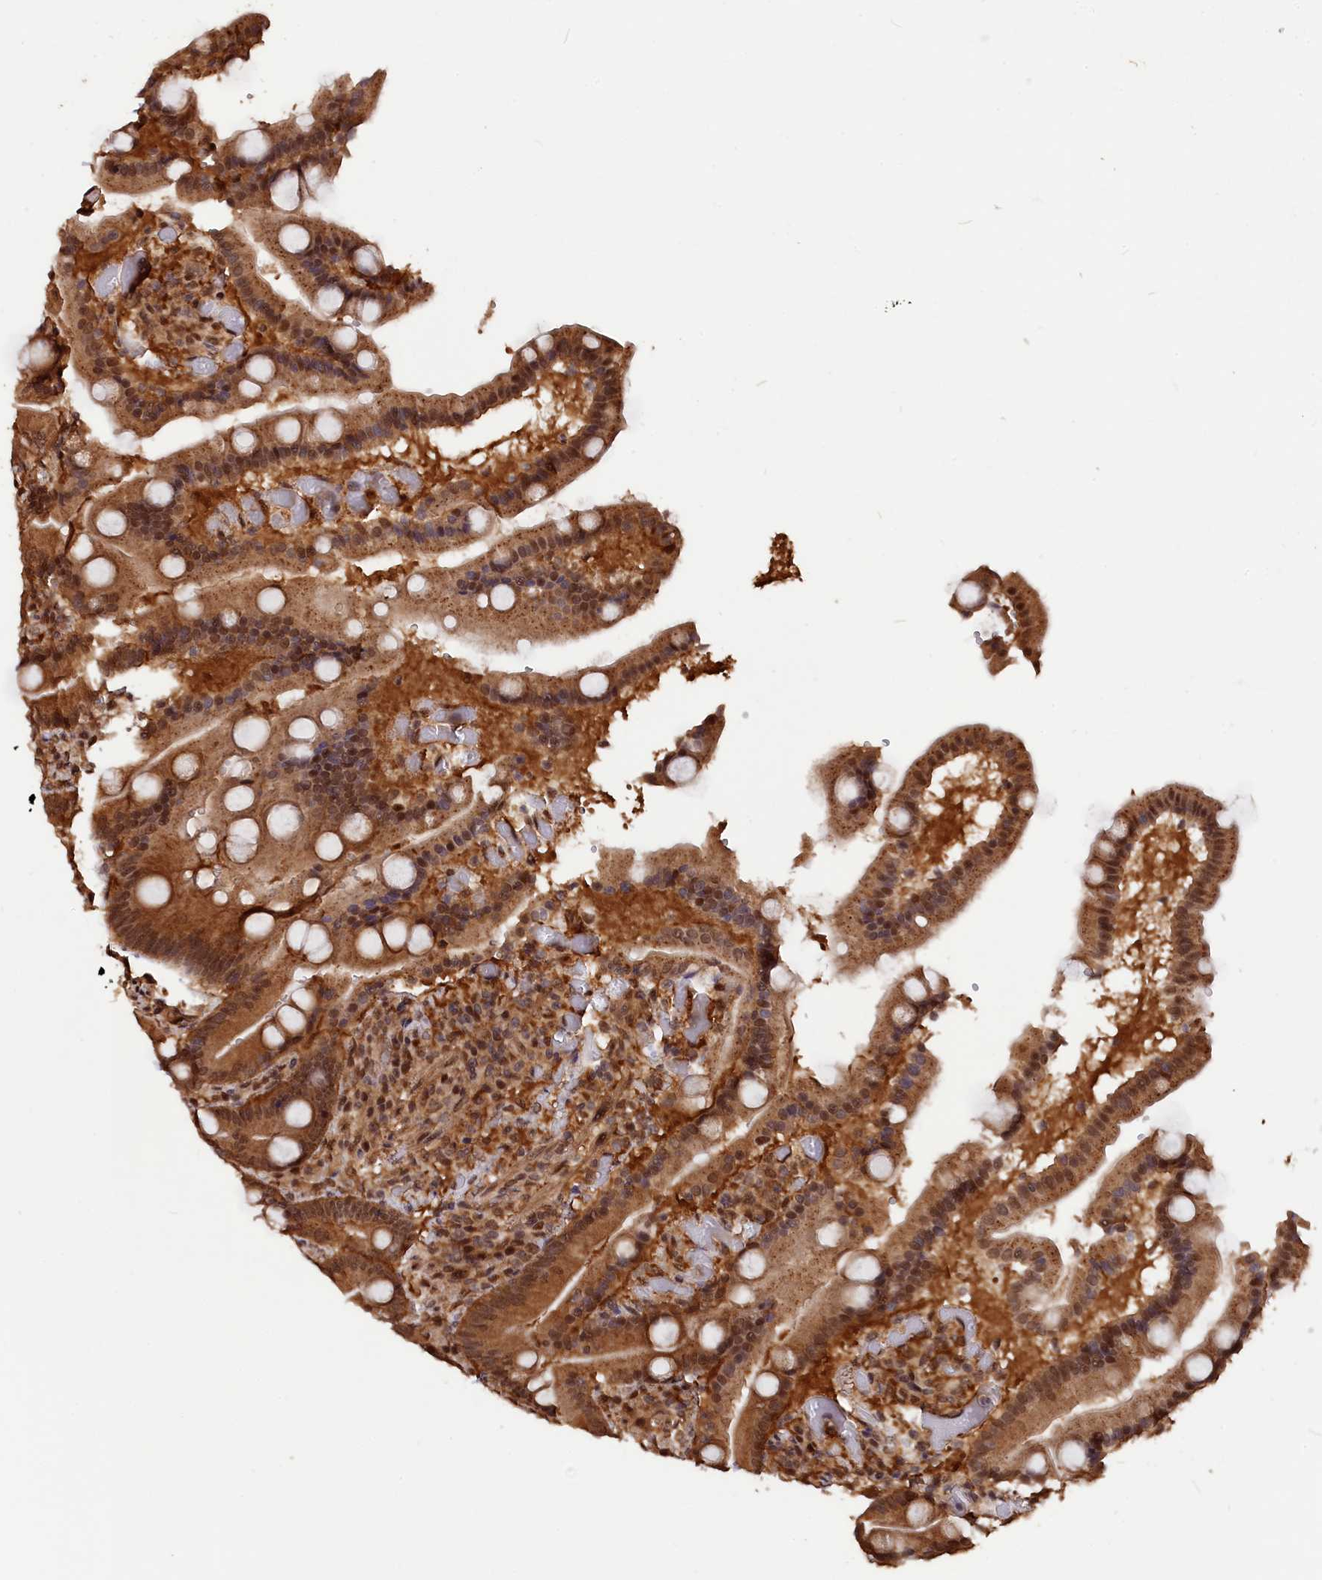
{"staining": {"intensity": "strong", "quantity": ">75%", "location": "cytoplasmic/membranous,nuclear"}, "tissue": "duodenum", "cell_type": "Glandular cells", "image_type": "normal", "snomed": [{"axis": "morphology", "description": "Normal tissue, NOS"}, {"axis": "topography", "description": "Duodenum"}], "caption": "This histopathology image exhibits IHC staining of normal human duodenum, with high strong cytoplasmic/membranous,nuclear expression in approximately >75% of glandular cells.", "gene": "ADRM1", "patient": {"sex": "female", "age": 62}}